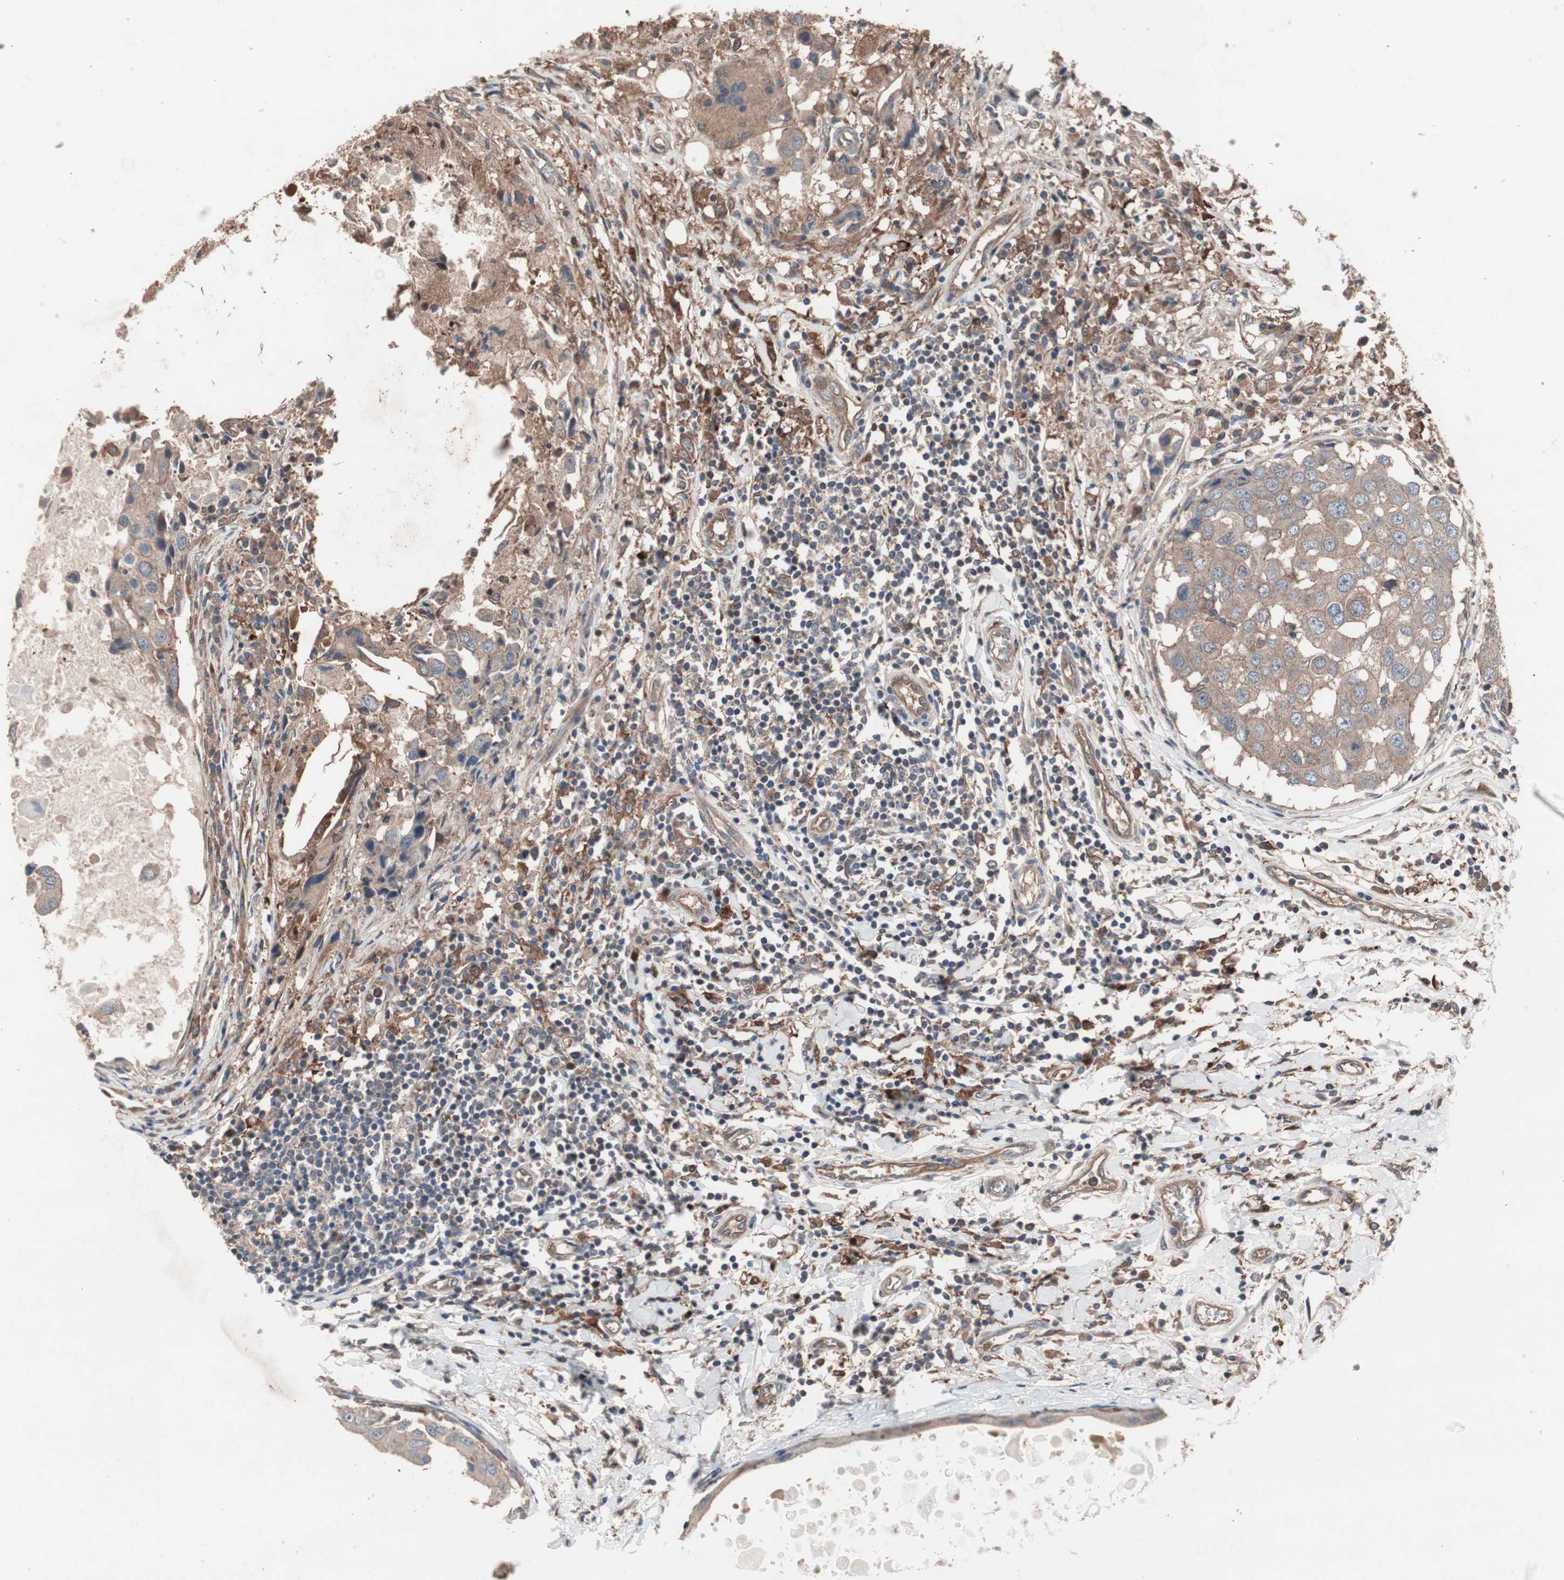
{"staining": {"intensity": "moderate", "quantity": ">75%", "location": "cytoplasmic/membranous"}, "tissue": "breast cancer", "cell_type": "Tumor cells", "image_type": "cancer", "snomed": [{"axis": "morphology", "description": "Duct carcinoma"}, {"axis": "topography", "description": "Breast"}], "caption": "Immunohistochemical staining of infiltrating ductal carcinoma (breast) demonstrates medium levels of moderate cytoplasmic/membranous protein positivity in about >75% of tumor cells. The protein of interest is stained brown, and the nuclei are stained in blue (DAB (3,3'-diaminobenzidine) IHC with brightfield microscopy, high magnification).", "gene": "ATG7", "patient": {"sex": "female", "age": 27}}